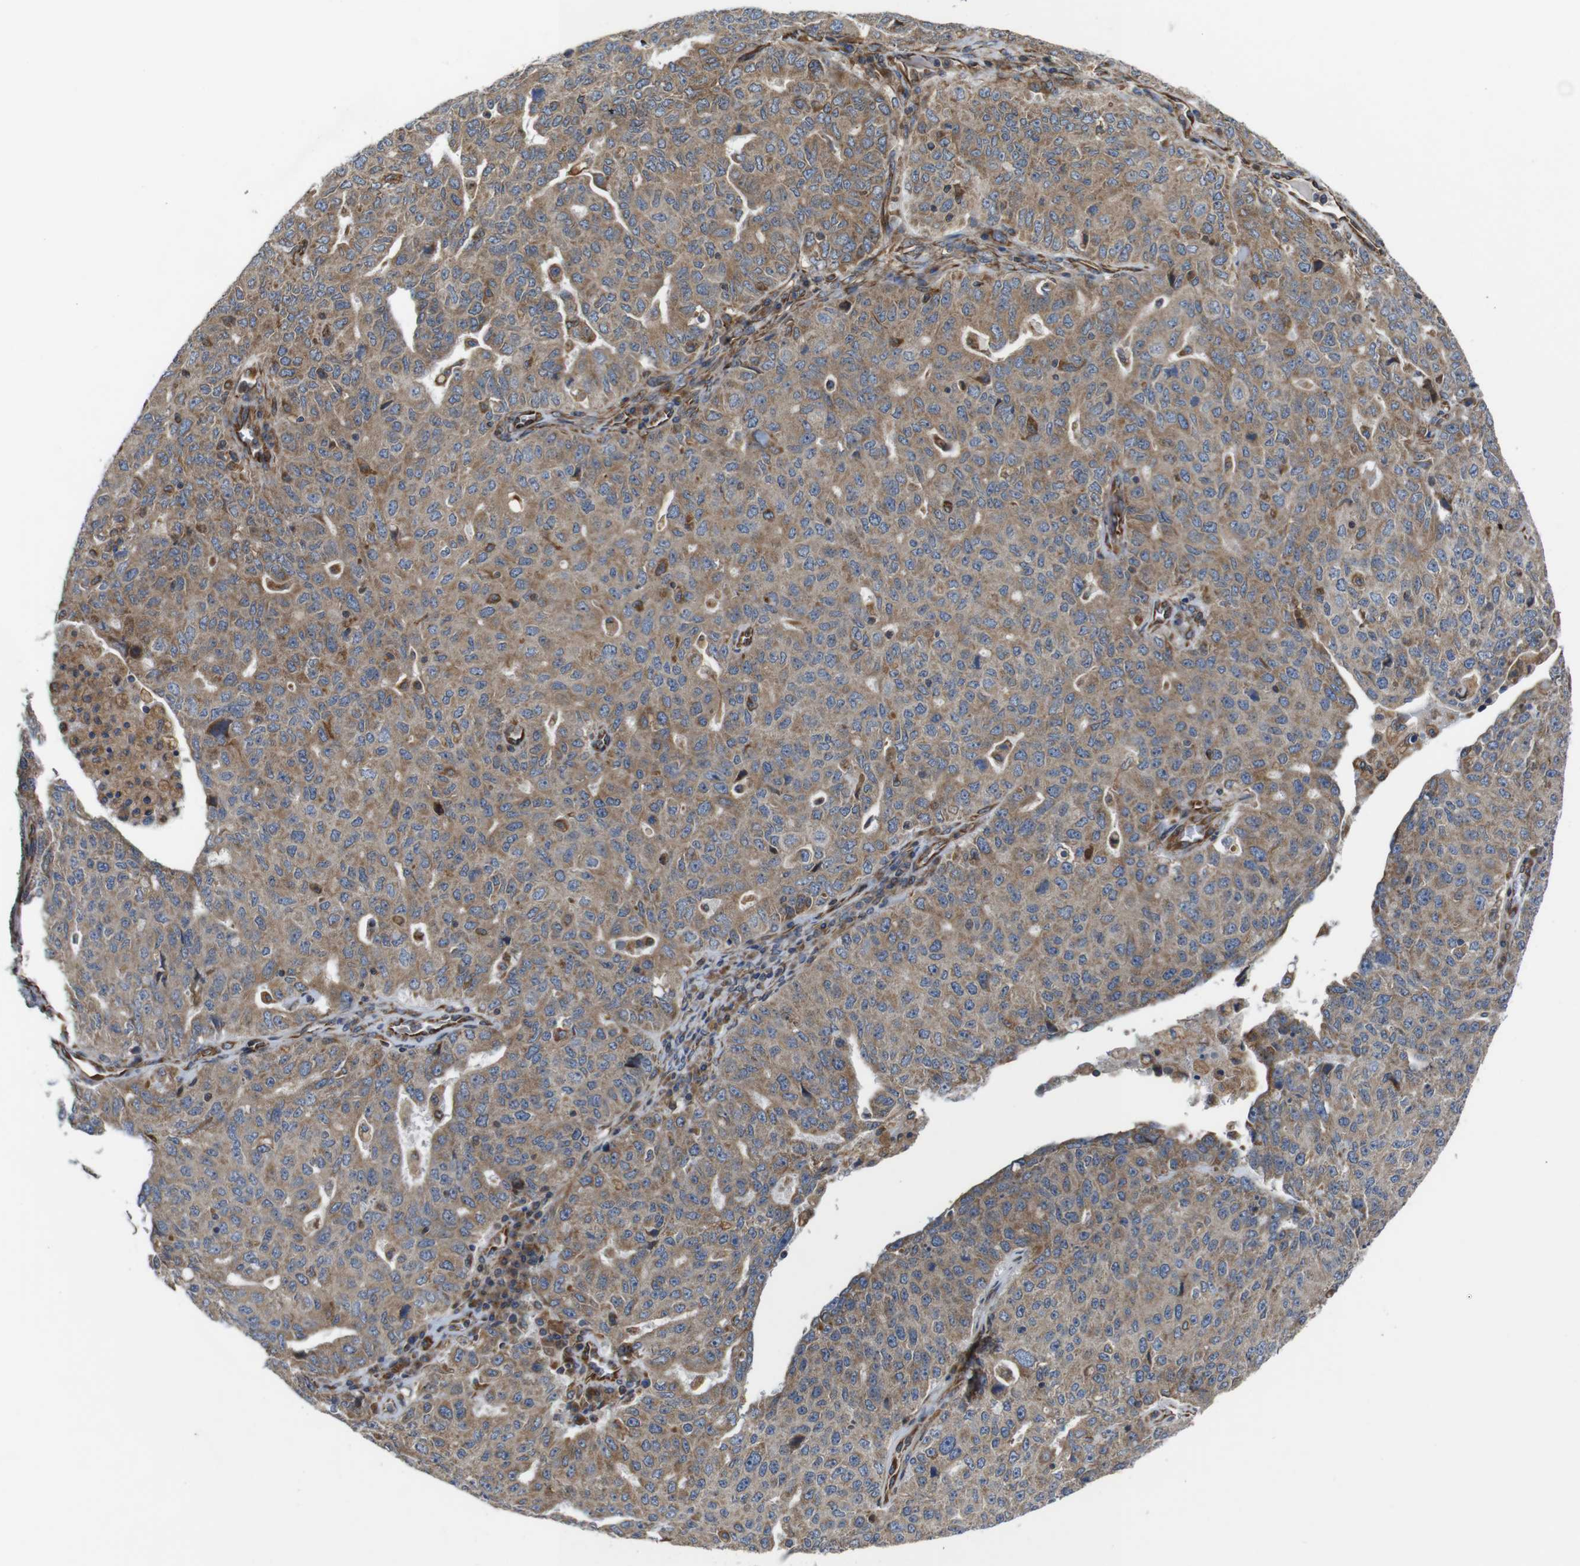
{"staining": {"intensity": "moderate", "quantity": ">75%", "location": "cytoplasmic/membranous"}, "tissue": "ovarian cancer", "cell_type": "Tumor cells", "image_type": "cancer", "snomed": [{"axis": "morphology", "description": "Carcinoma, endometroid"}, {"axis": "topography", "description": "Ovary"}], "caption": "Immunohistochemistry micrograph of ovarian endometroid carcinoma stained for a protein (brown), which exhibits medium levels of moderate cytoplasmic/membranous positivity in approximately >75% of tumor cells.", "gene": "POMK", "patient": {"sex": "female", "age": 62}}